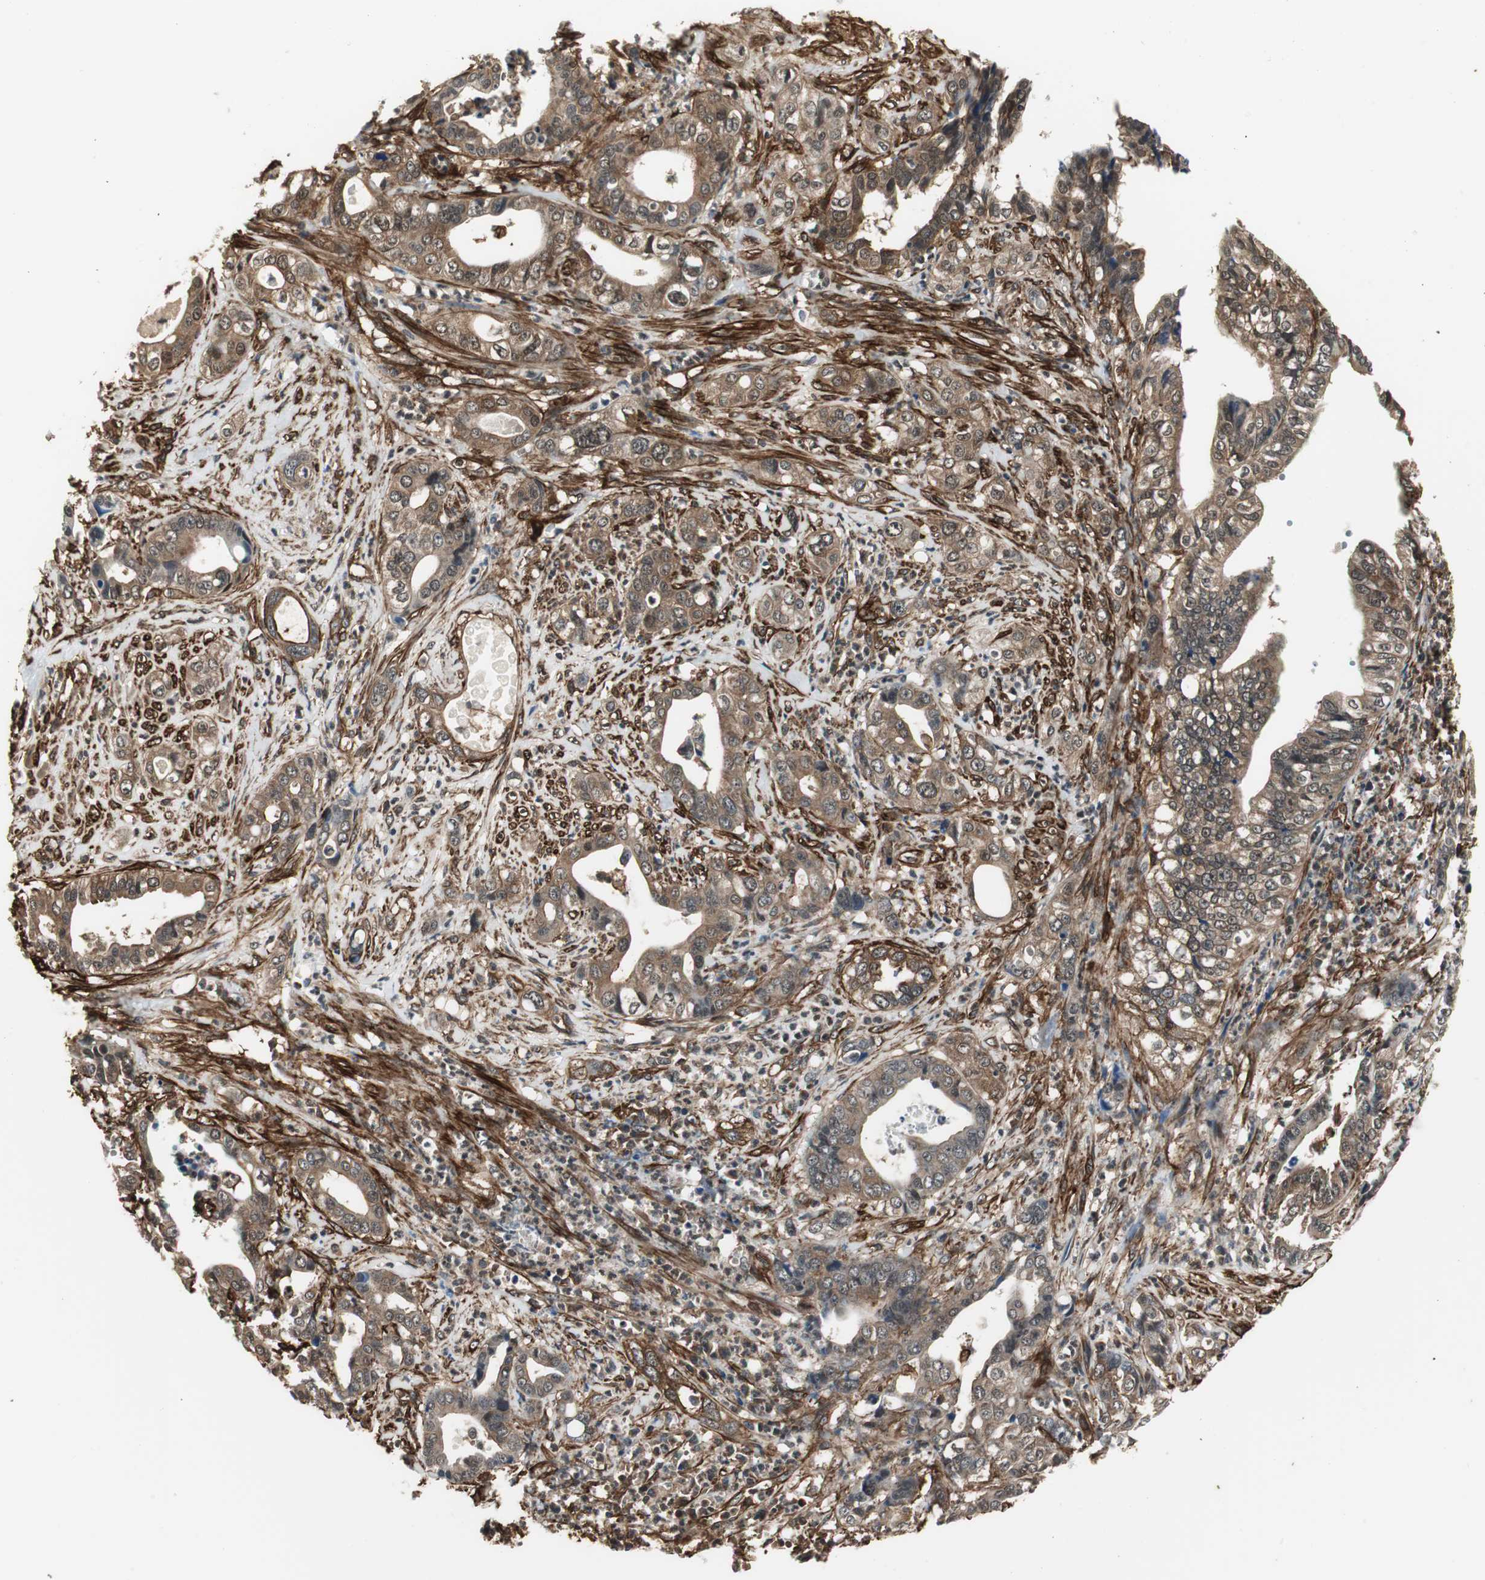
{"staining": {"intensity": "strong", "quantity": ">75%", "location": "cytoplasmic/membranous"}, "tissue": "liver cancer", "cell_type": "Tumor cells", "image_type": "cancer", "snomed": [{"axis": "morphology", "description": "Cholangiocarcinoma"}, {"axis": "topography", "description": "Liver"}], "caption": "DAB immunohistochemical staining of human cholangiocarcinoma (liver) displays strong cytoplasmic/membranous protein expression in about >75% of tumor cells. (DAB IHC with brightfield microscopy, high magnification).", "gene": "PTPN11", "patient": {"sex": "female", "age": 61}}